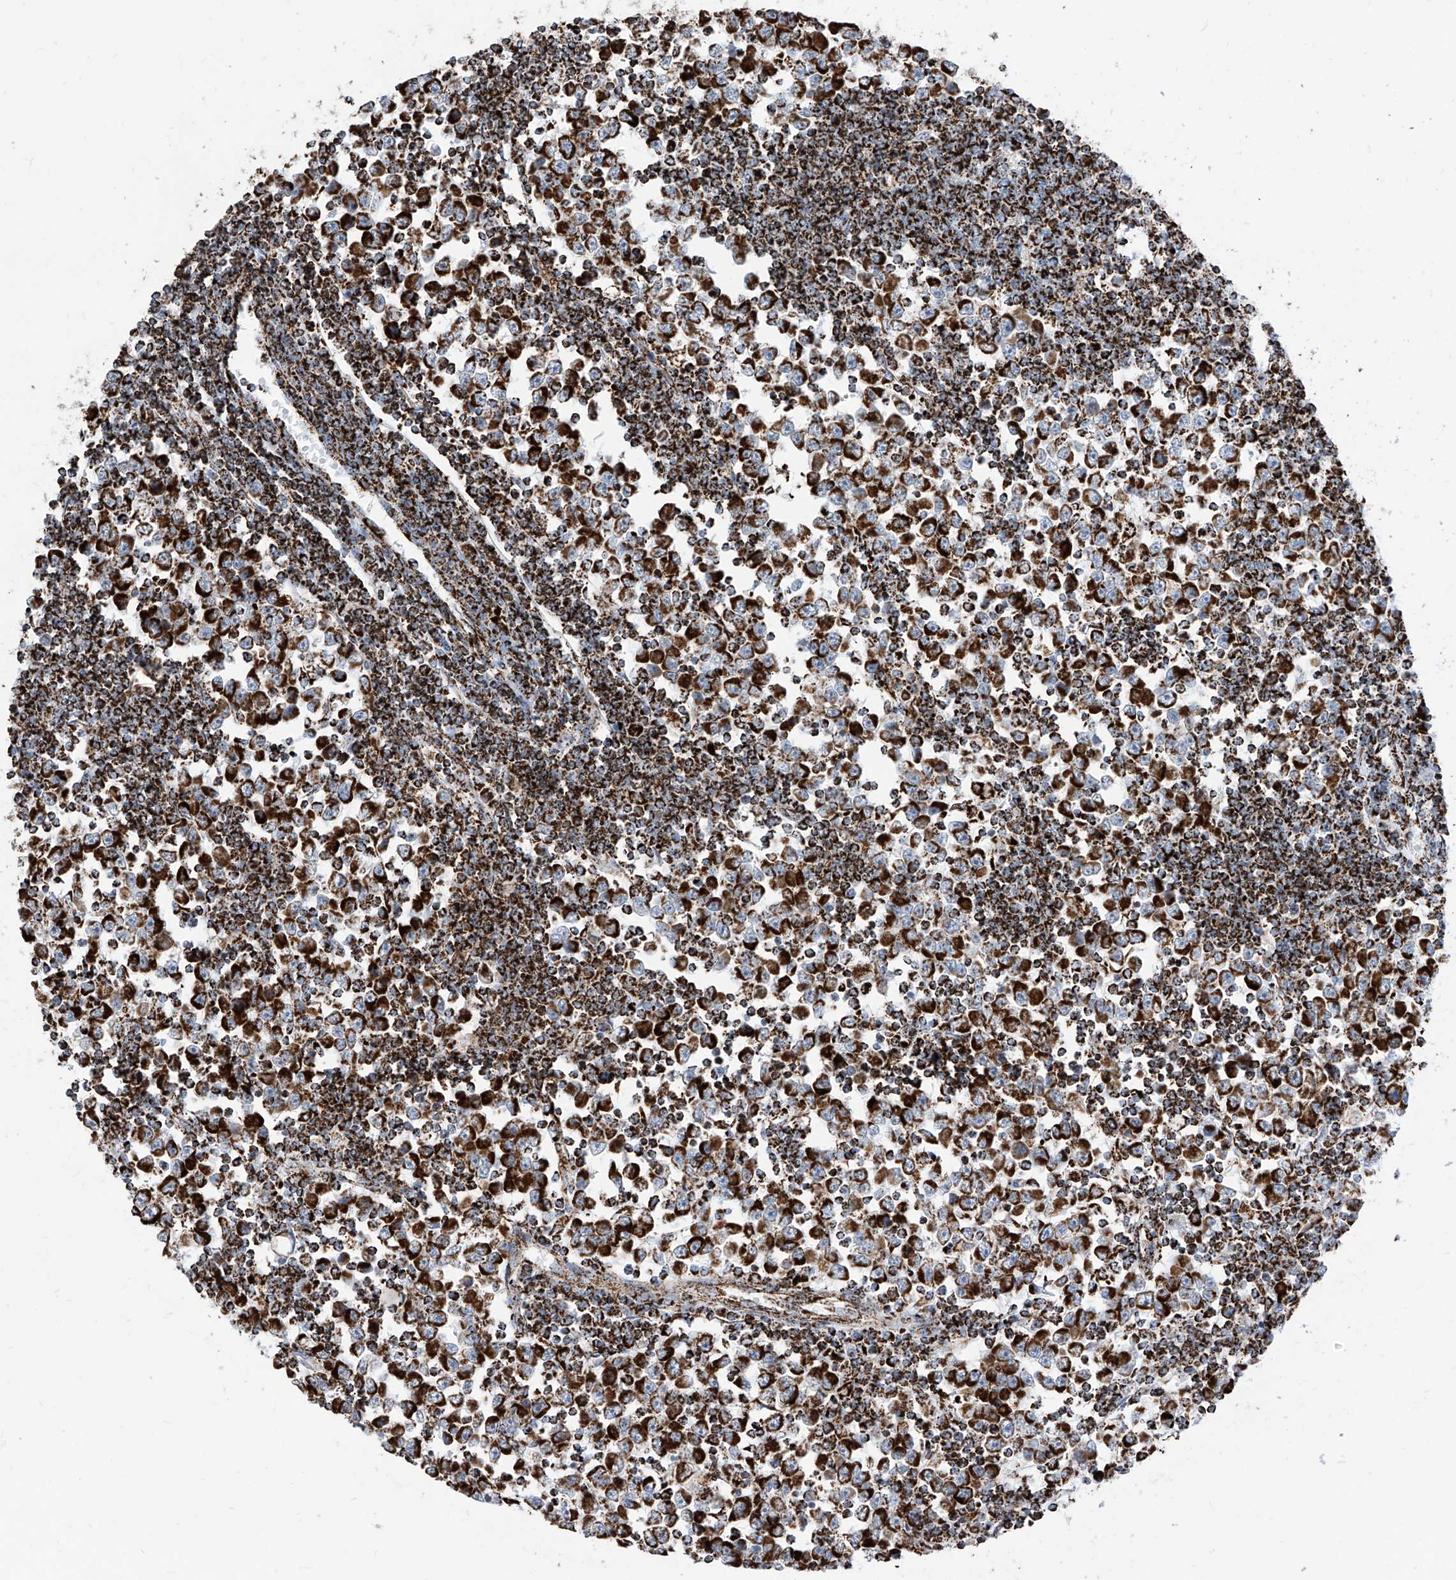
{"staining": {"intensity": "strong", "quantity": ">75%", "location": "cytoplasmic/membranous"}, "tissue": "testis cancer", "cell_type": "Tumor cells", "image_type": "cancer", "snomed": [{"axis": "morphology", "description": "Seminoma, NOS"}, {"axis": "topography", "description": "Testis"}], "caption": "This is a photomicrograph of immunohistochemistry (IHC) staining of seminoma (testis), which shows strong expression in the cytoplasmic/membranous of tumor cells.", "gene": "COX5B", "patient": {"sex": "male", "age": 65}}